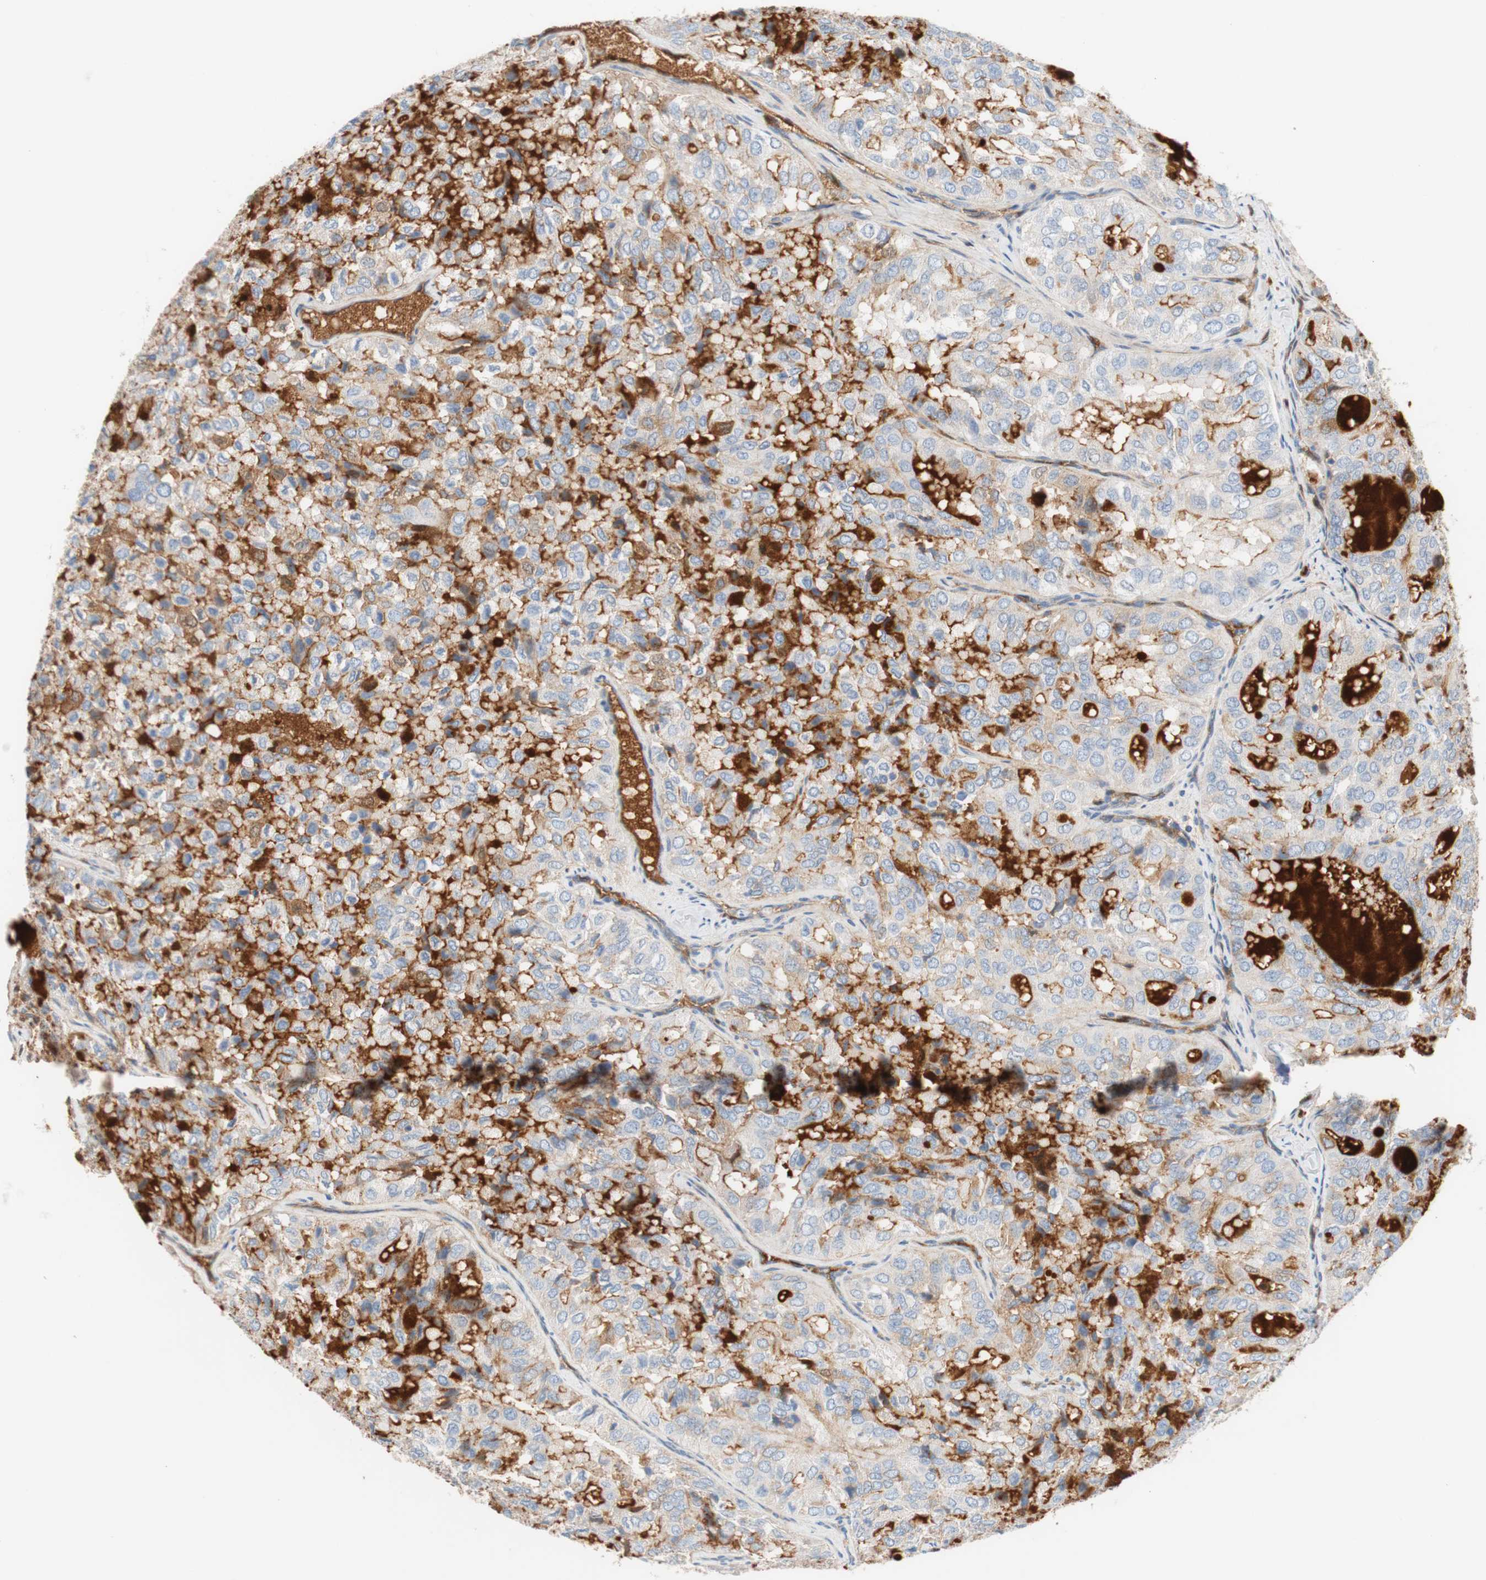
{"staining": {"intensity": "strong", "quantity": "25%-75%", "location": "cytoplasmic/membranous"}, "tissue": "thyroid cancer", "cell_type": "Tumor cells", "image_type": "cancer", "snomed": [{"axis": "morphology", "description": "Follicular adenoma carcinoma, NOS"}, {"axis": "topography", "description": "Thyroid gland"}], "caption": "Strong cytoplasmic/membranous protein positivity is identified in approximately 25%-75% of tumor cells in thyroid cancer (follicular adenoma carcinoma).", "gene": "RBP4", "patient": {"sex": "male", "age": 75}}